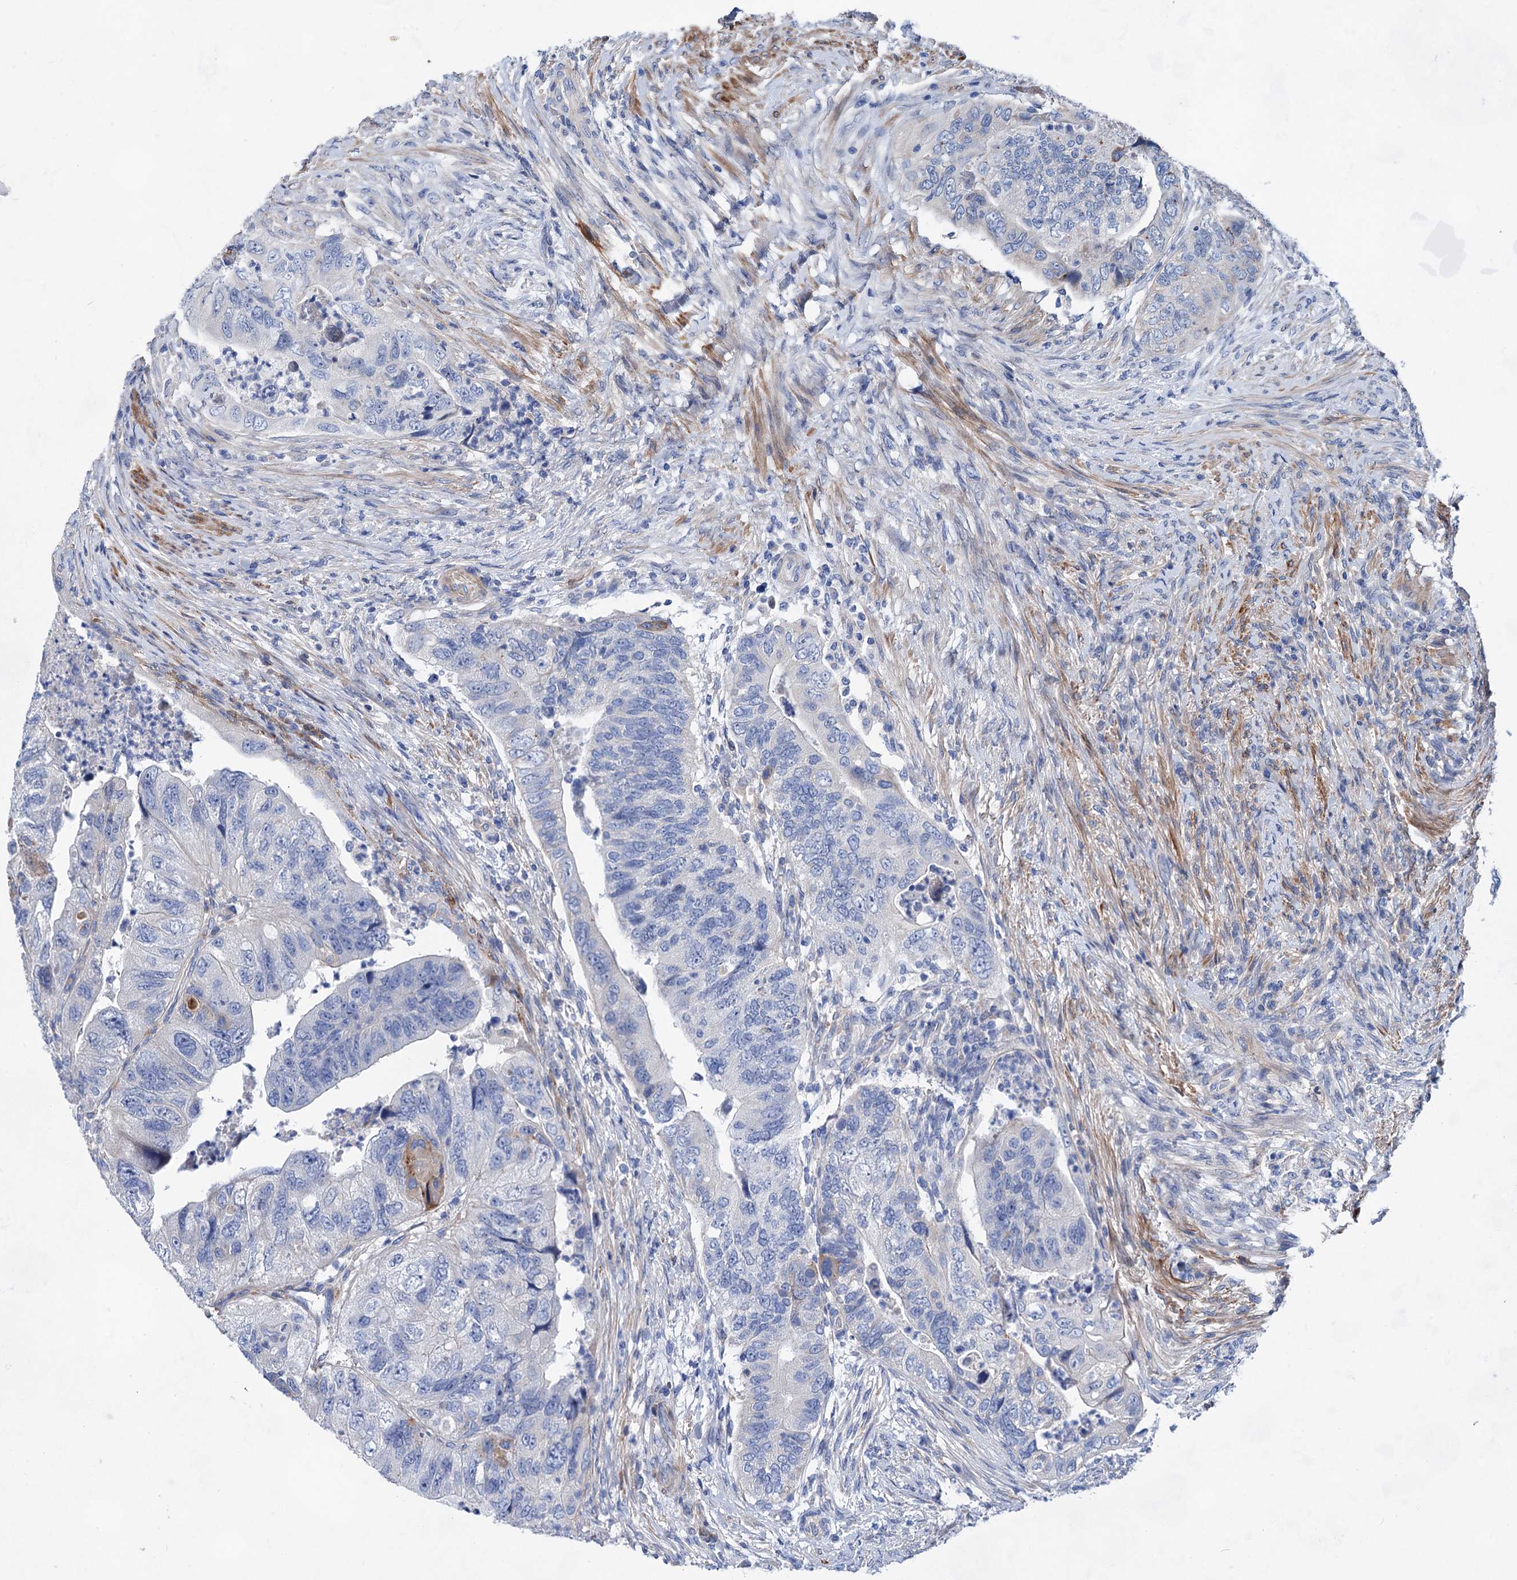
{"staining": {"intensity": "negative", "quantity": "none", "location": "none"}, "tissue": "colorectal cancer", "cell_type": "Tumor cells", "image_type": "cancer", "snomed": [{"axis": "morphology", "description": "Adenocarcinoma, NOS"}, {"axis": "topography", "description": "Rectum"}], "caption": "DAB immunohistochemical staining of colorectal cancer displays no significant expression in tumor cells.", "gene": "GPR155", "patient": {"sex": "male", "age": 63}}